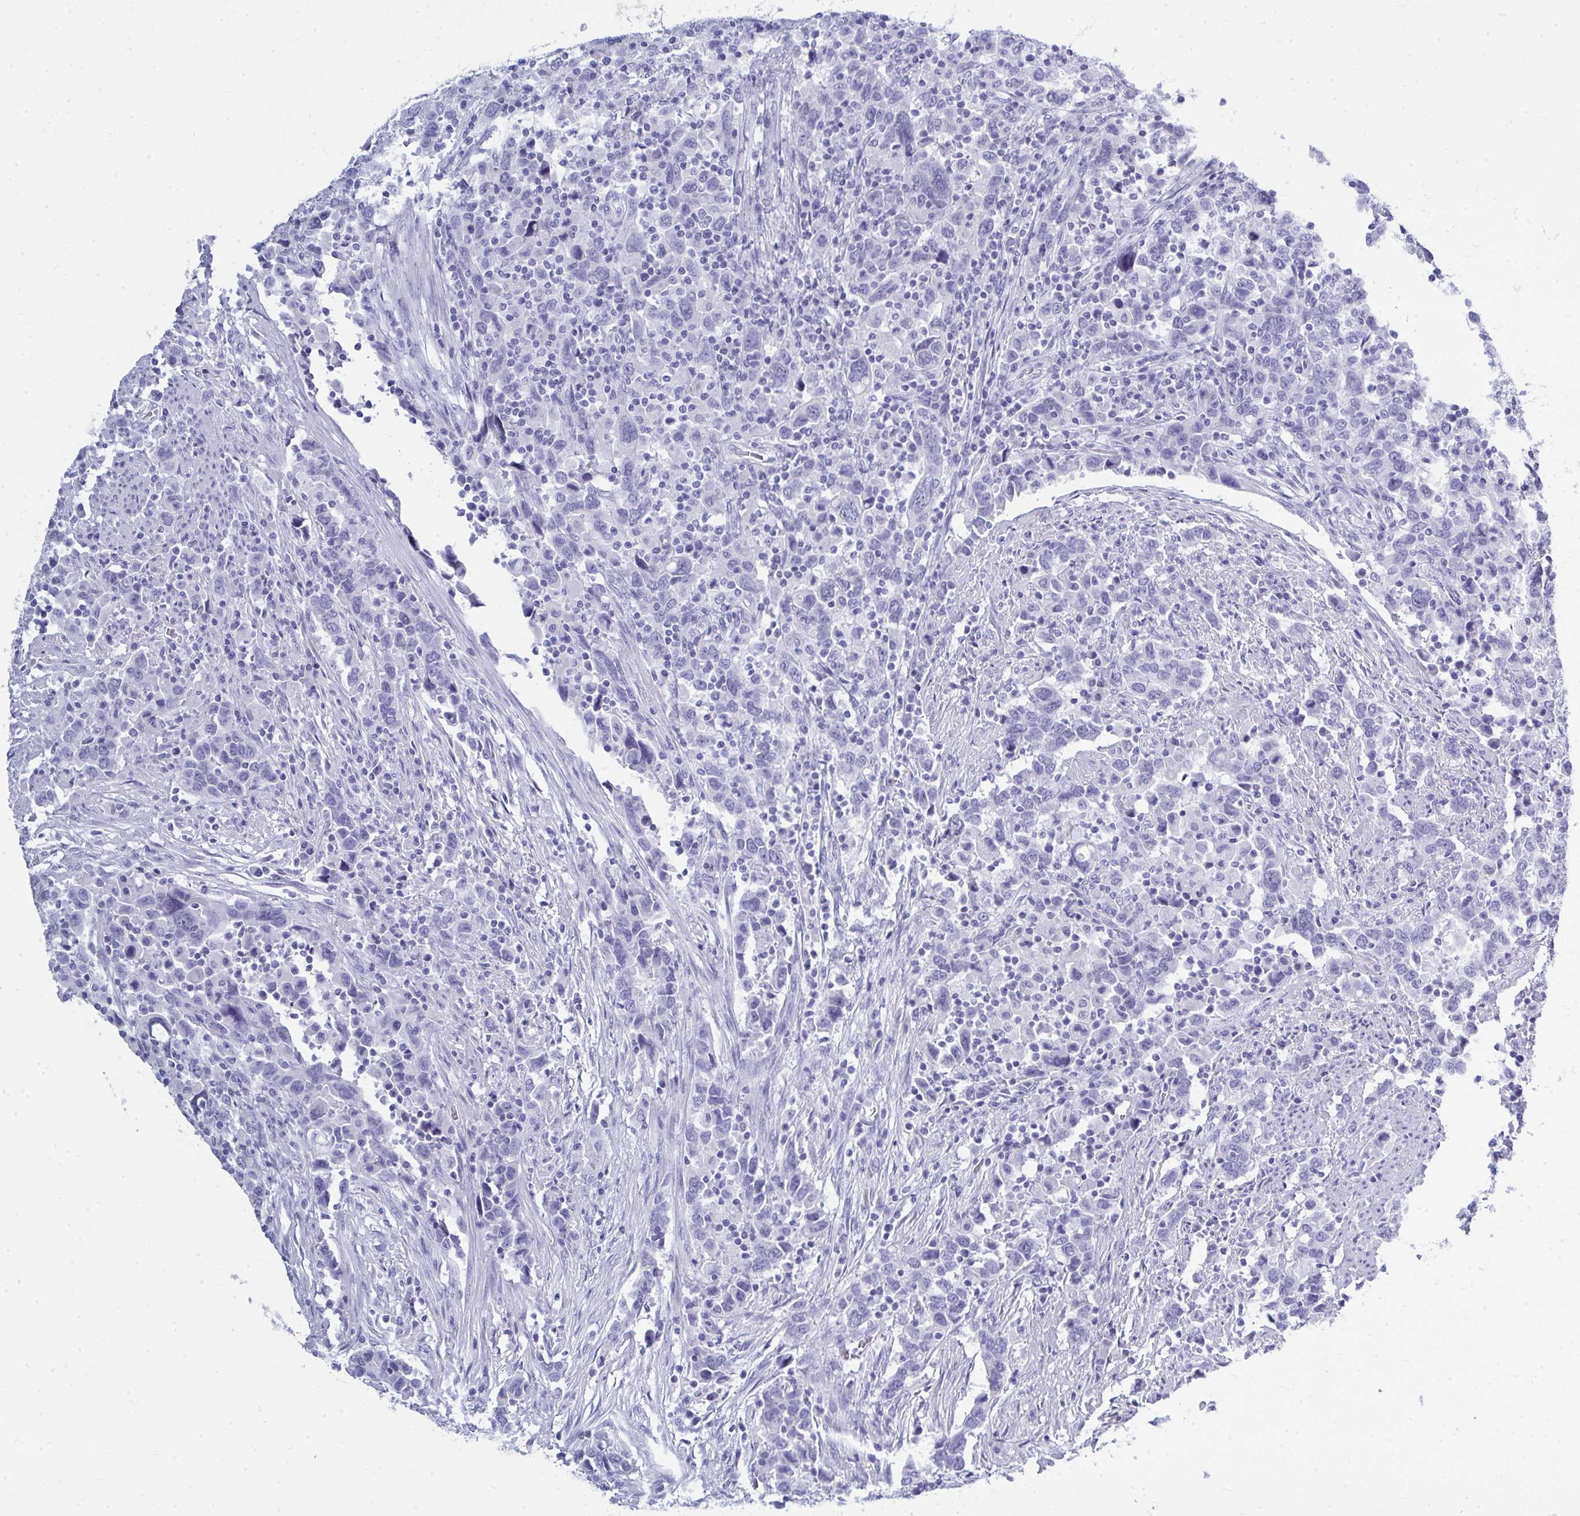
{"staining": {"intensity": "negative", "quantity": "none", "location": "none"}, "tissue": "urothelial cancer", "cell_type": "Tumor cells", "image_type": "cancer", "snomed": [{"axis": "morphology", "description": "Urothelial carcinoma, High grade"}, {"axis": "topography", "description": "Urinary bladder"}], "caption": "Tumor cells are negative for protein expression in human urothelial cancer.", "gene": "QDPR", "patient": {"sex": "male", "age": 61}}